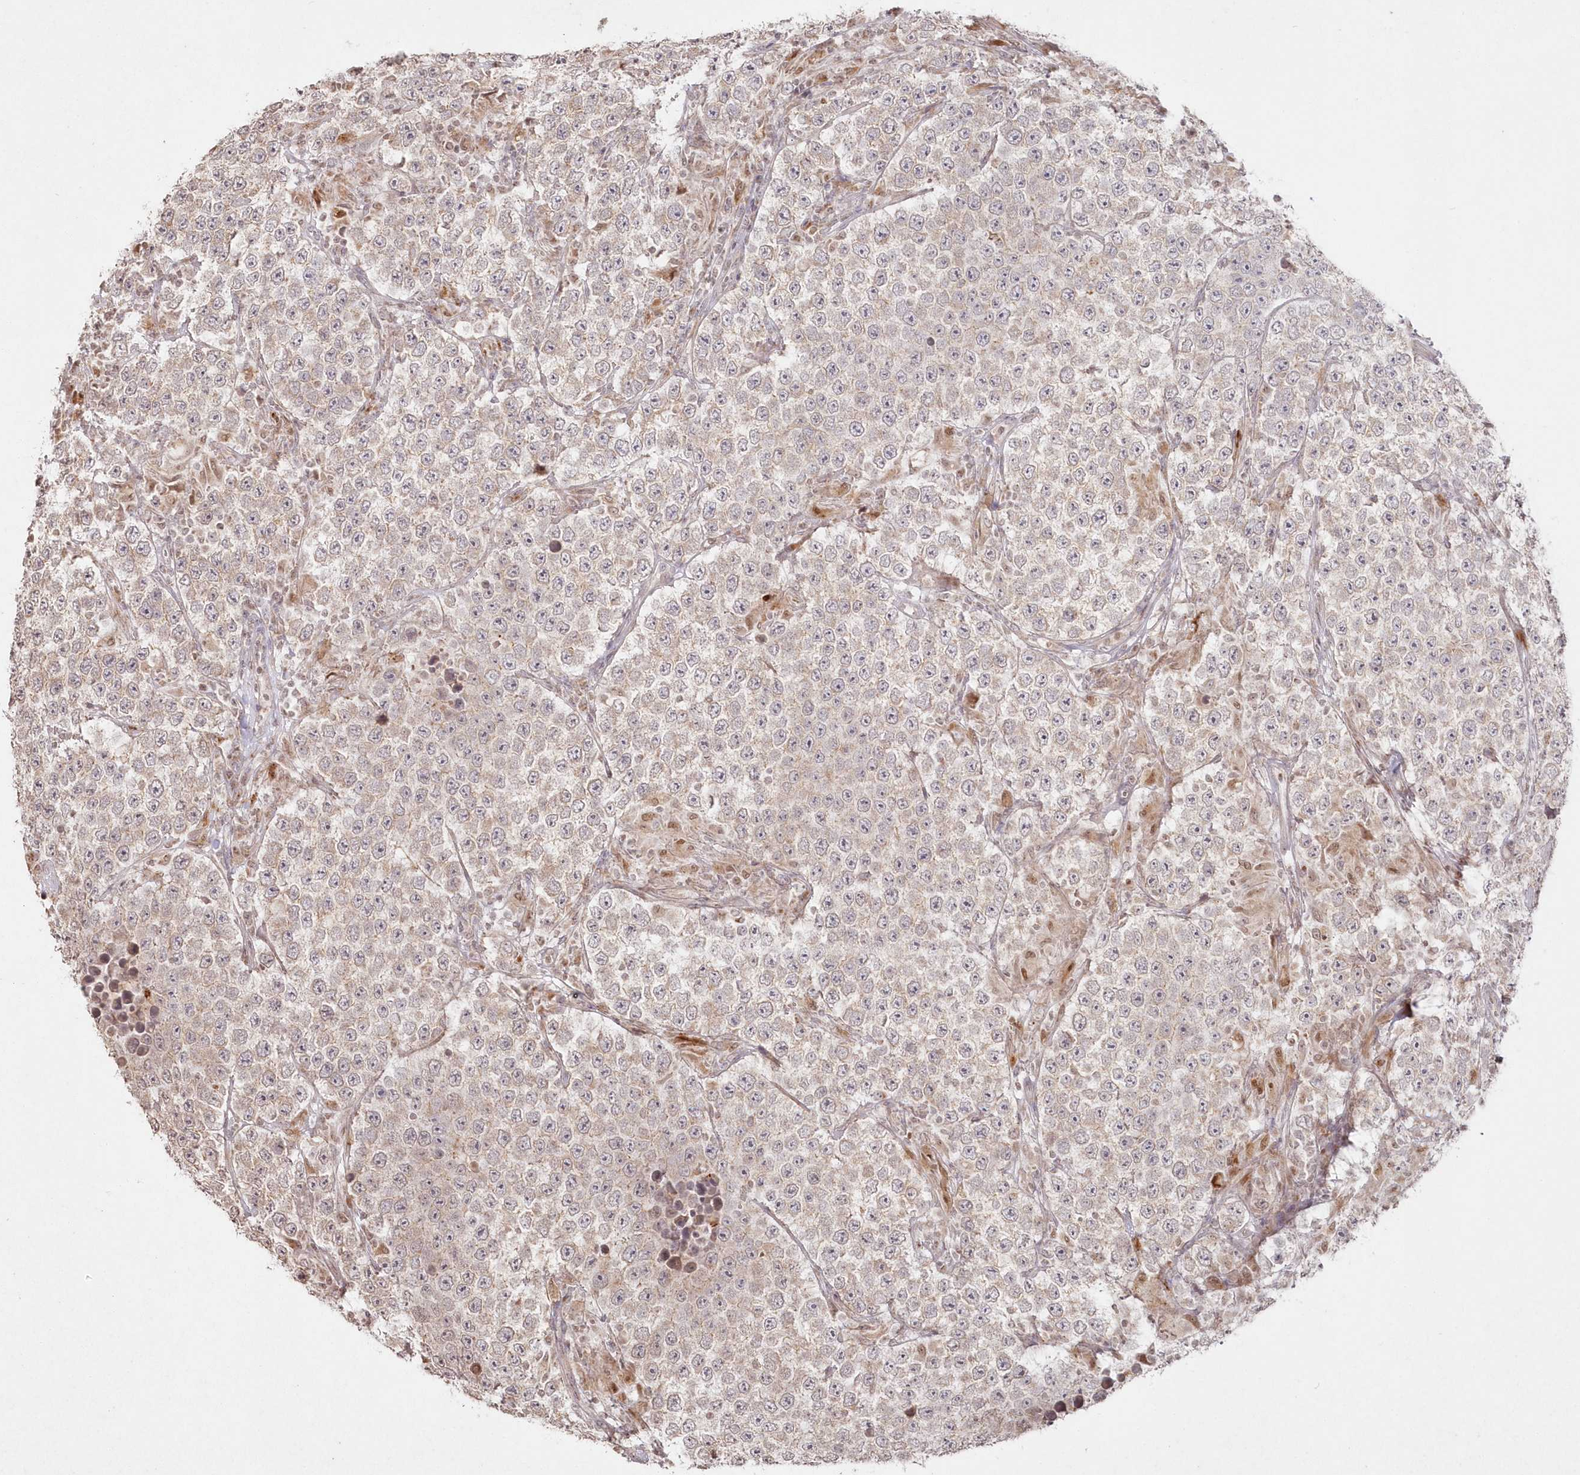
{"staining": {"intensity": "weak", "quantity": "<25%", "location": "cytoplasmic/membranous"}, "tissue": "testis cancer", "cell_type": "Tumor cells", "image_type": "cancer", "snomed": [{"axis": "morphology", "description": "Normal tissue, NOS"}, {"axis": "morphology", "description": "Urothelial carcinoma, High grade"}, {"axis": "morphology", "description": "Seminoma, NOS"}, {"axis": "morphology", "description": "Carcinoma, Embryonal, NOS"}, {"axis": "topography", "description": "Urinary bladder"}, {"axis": "topography", "description": "Testis"}], "caption": "Testis urothelial carcinoma (high-grade) was stained to show a protein in brown. There is no significant positivity in tumor cells.", "gene": "ARSB", "patient": {"sex": "male", "age": 41}}